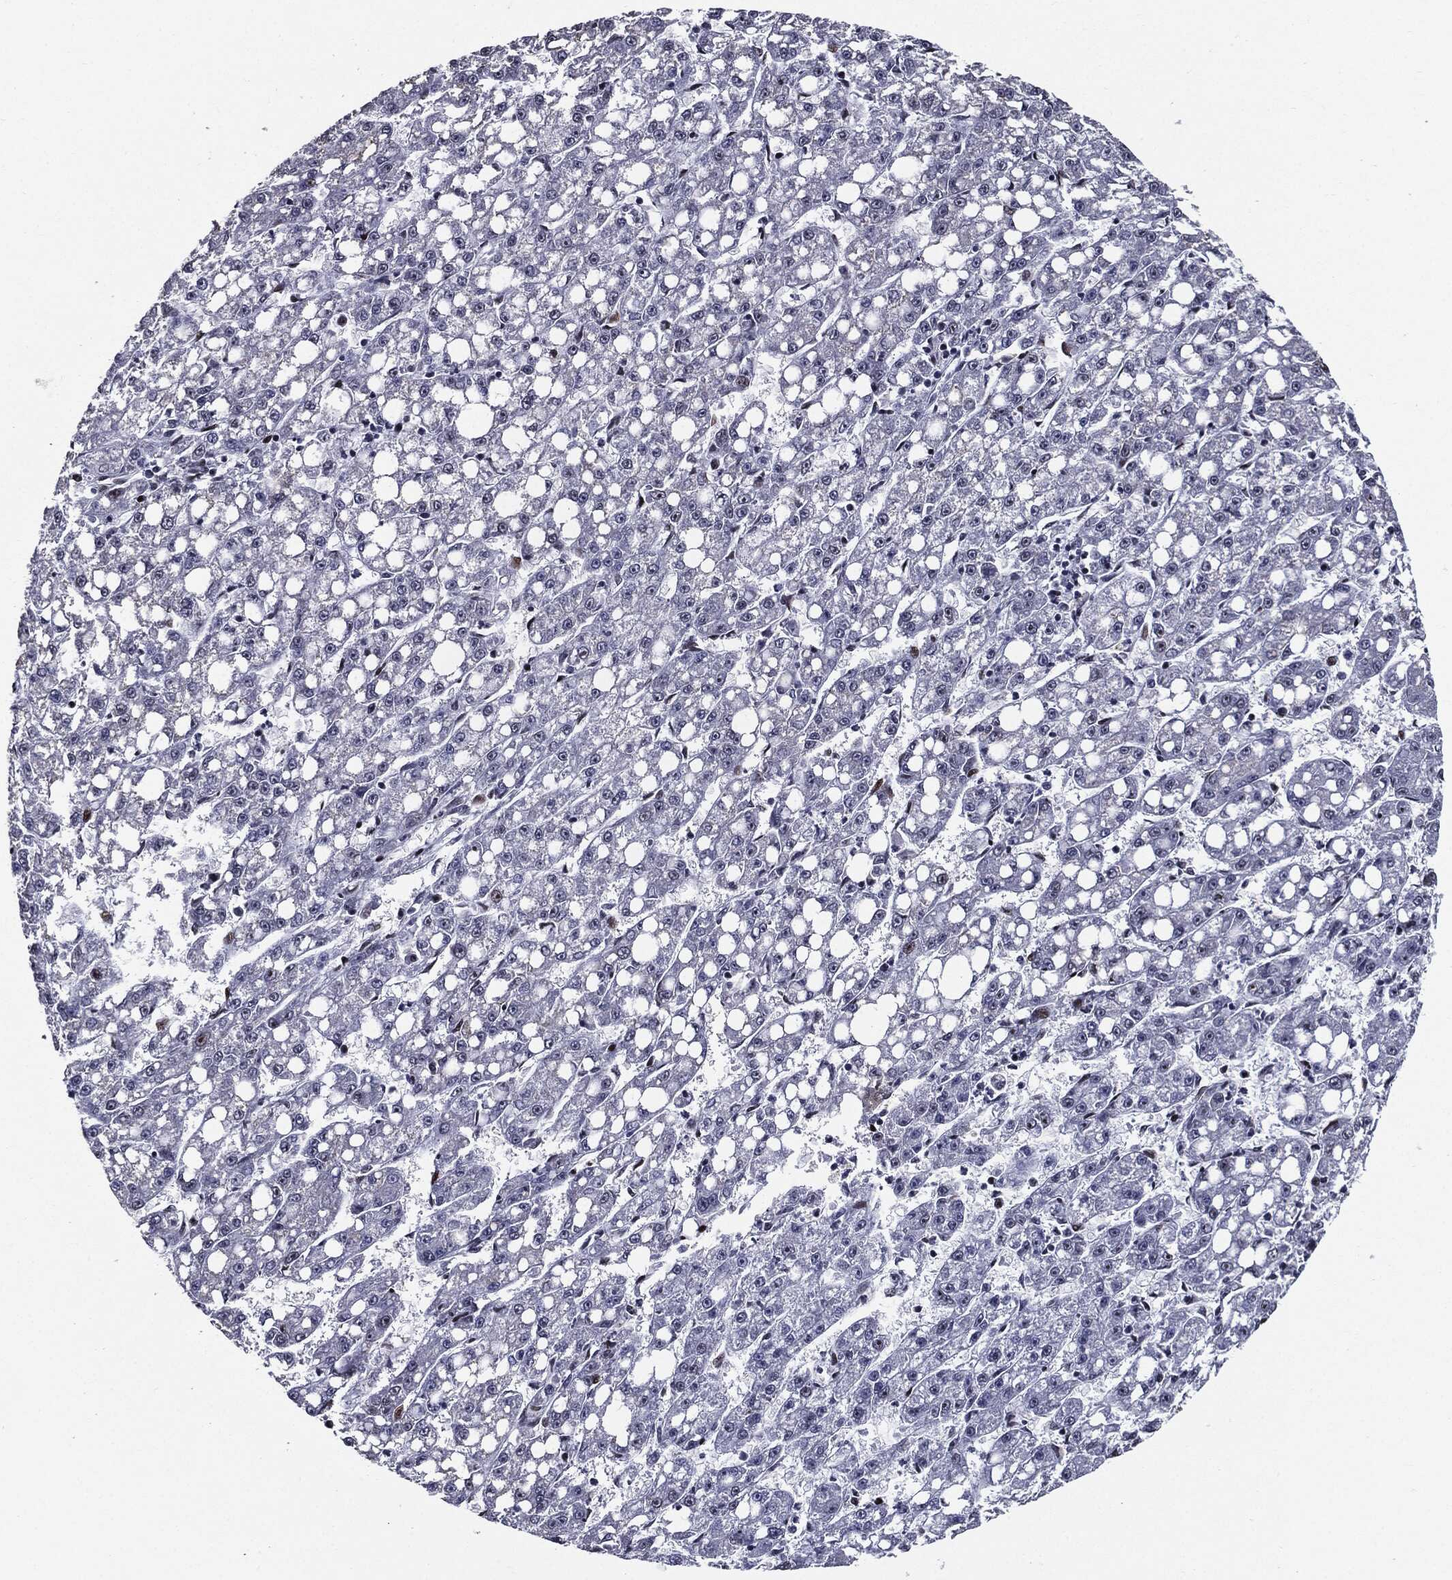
{"staining": {"intensity": "negative", "quantity": "none", "location": "none"}, "tissue": "liver cancer", "cell_type": "Tumor cells", "image_type": "cancer", "snomed": [{"axis": "morphology", "description": "Carcinoma, Hepatocellular, NOS"}, {"axis": "topography", "description": "Liver"}], "caption": "Micrograph shows no significant protein expression in tumor cells of liver cancer.", "gene": "ZFP91", "patient": {"sex": "female", "age": 65}}